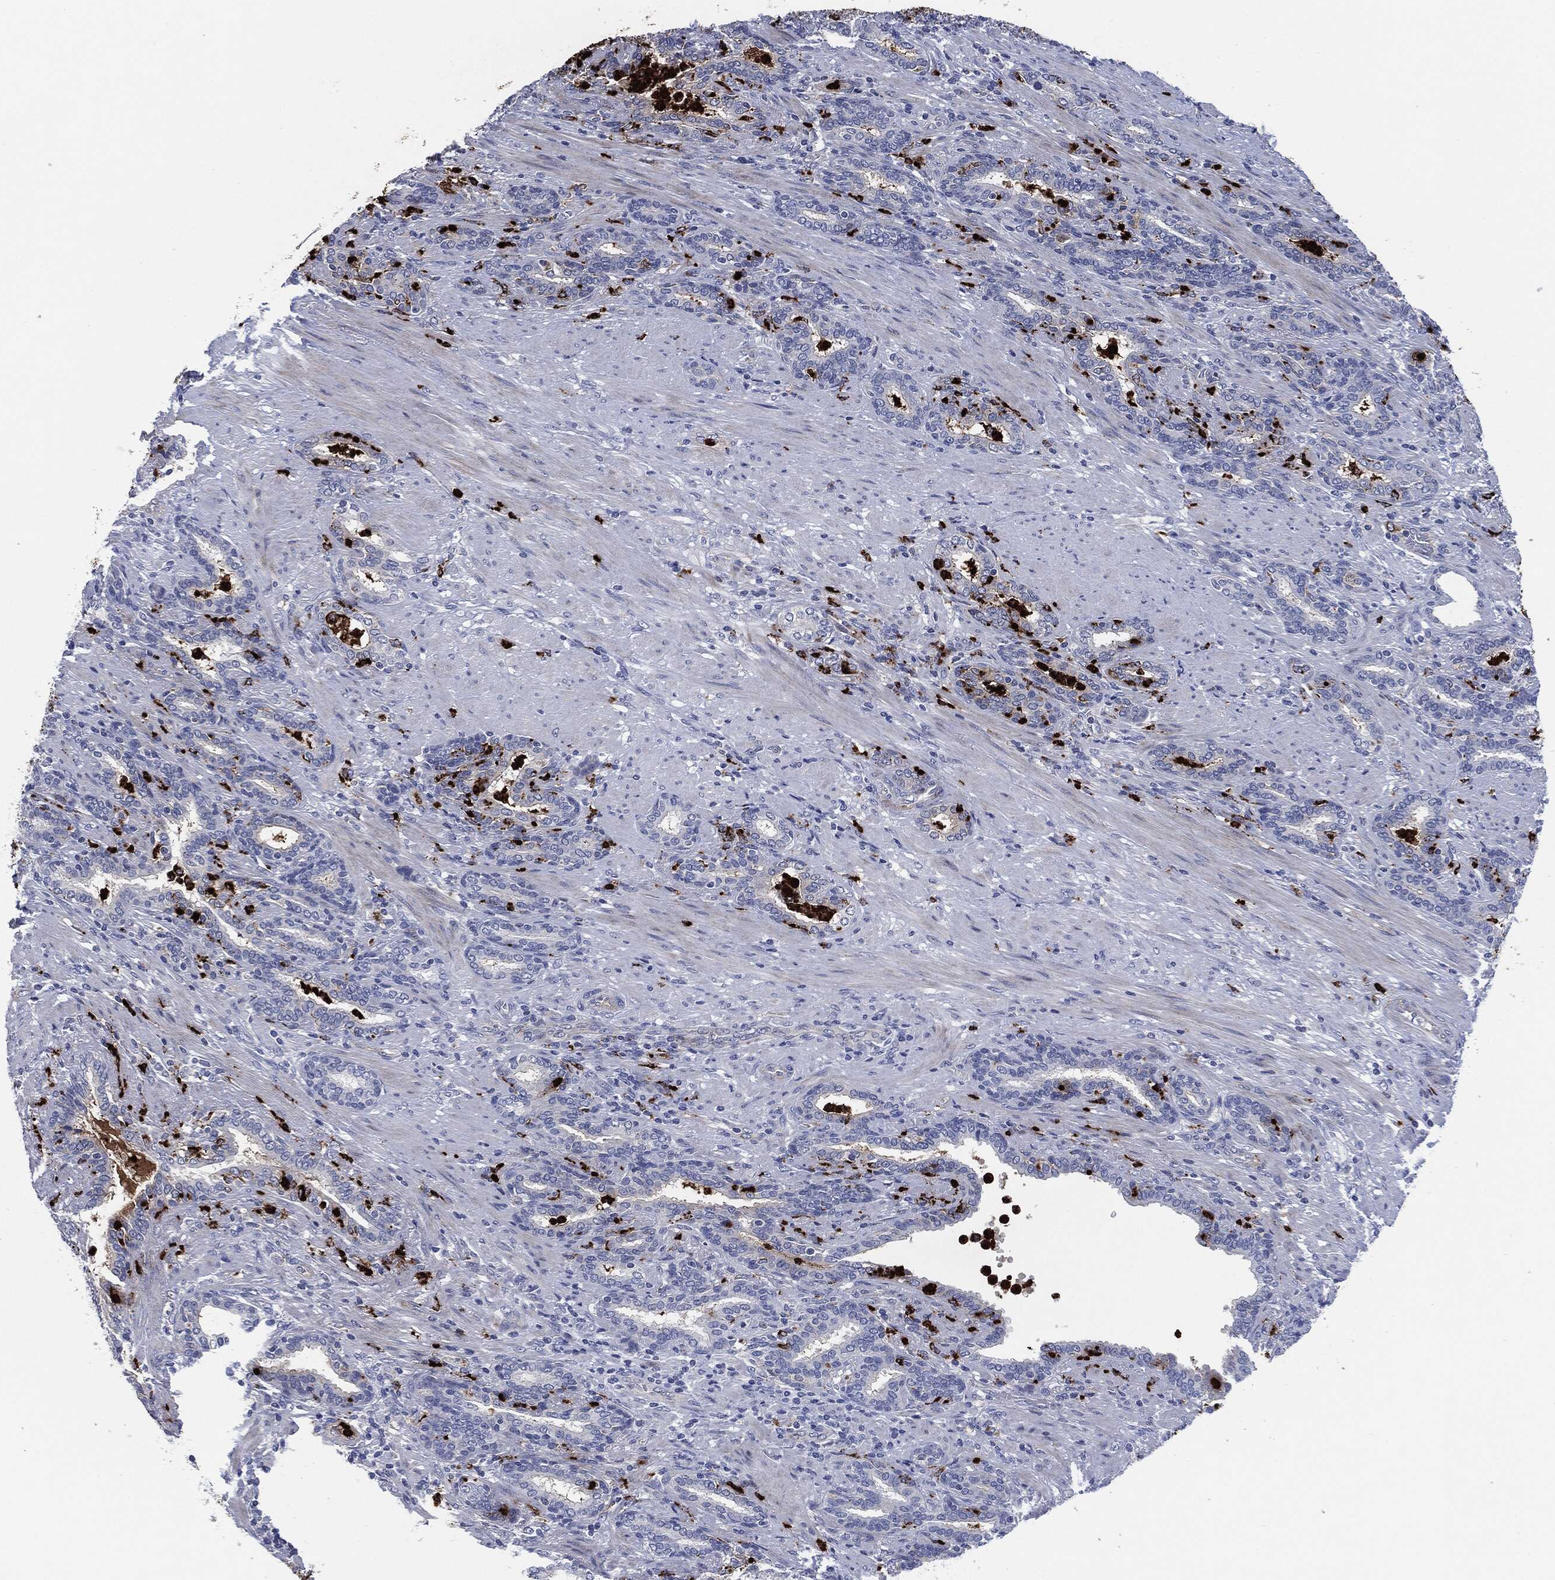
{"staining": {"intensity": "negative", "quantity": "none", "location": "none"}, "tissue": "prostate cancer", "cell_type": "Tumor cells", "image_type": "cancer", "snomed": [{"axis": "morphology", "description": "Adenocarcinoma, Low grade"}, {"axis": "topography", "description": "Prostate"}], "caption": "A high-resolution micrograph shows immunohistochemistry (IHC) staining of prostate low-grade adenocarcinoma, which shows no significant positivity in tumor cells.", "gene": "MPO", "patient": {"sex": "male", "age": 68}}